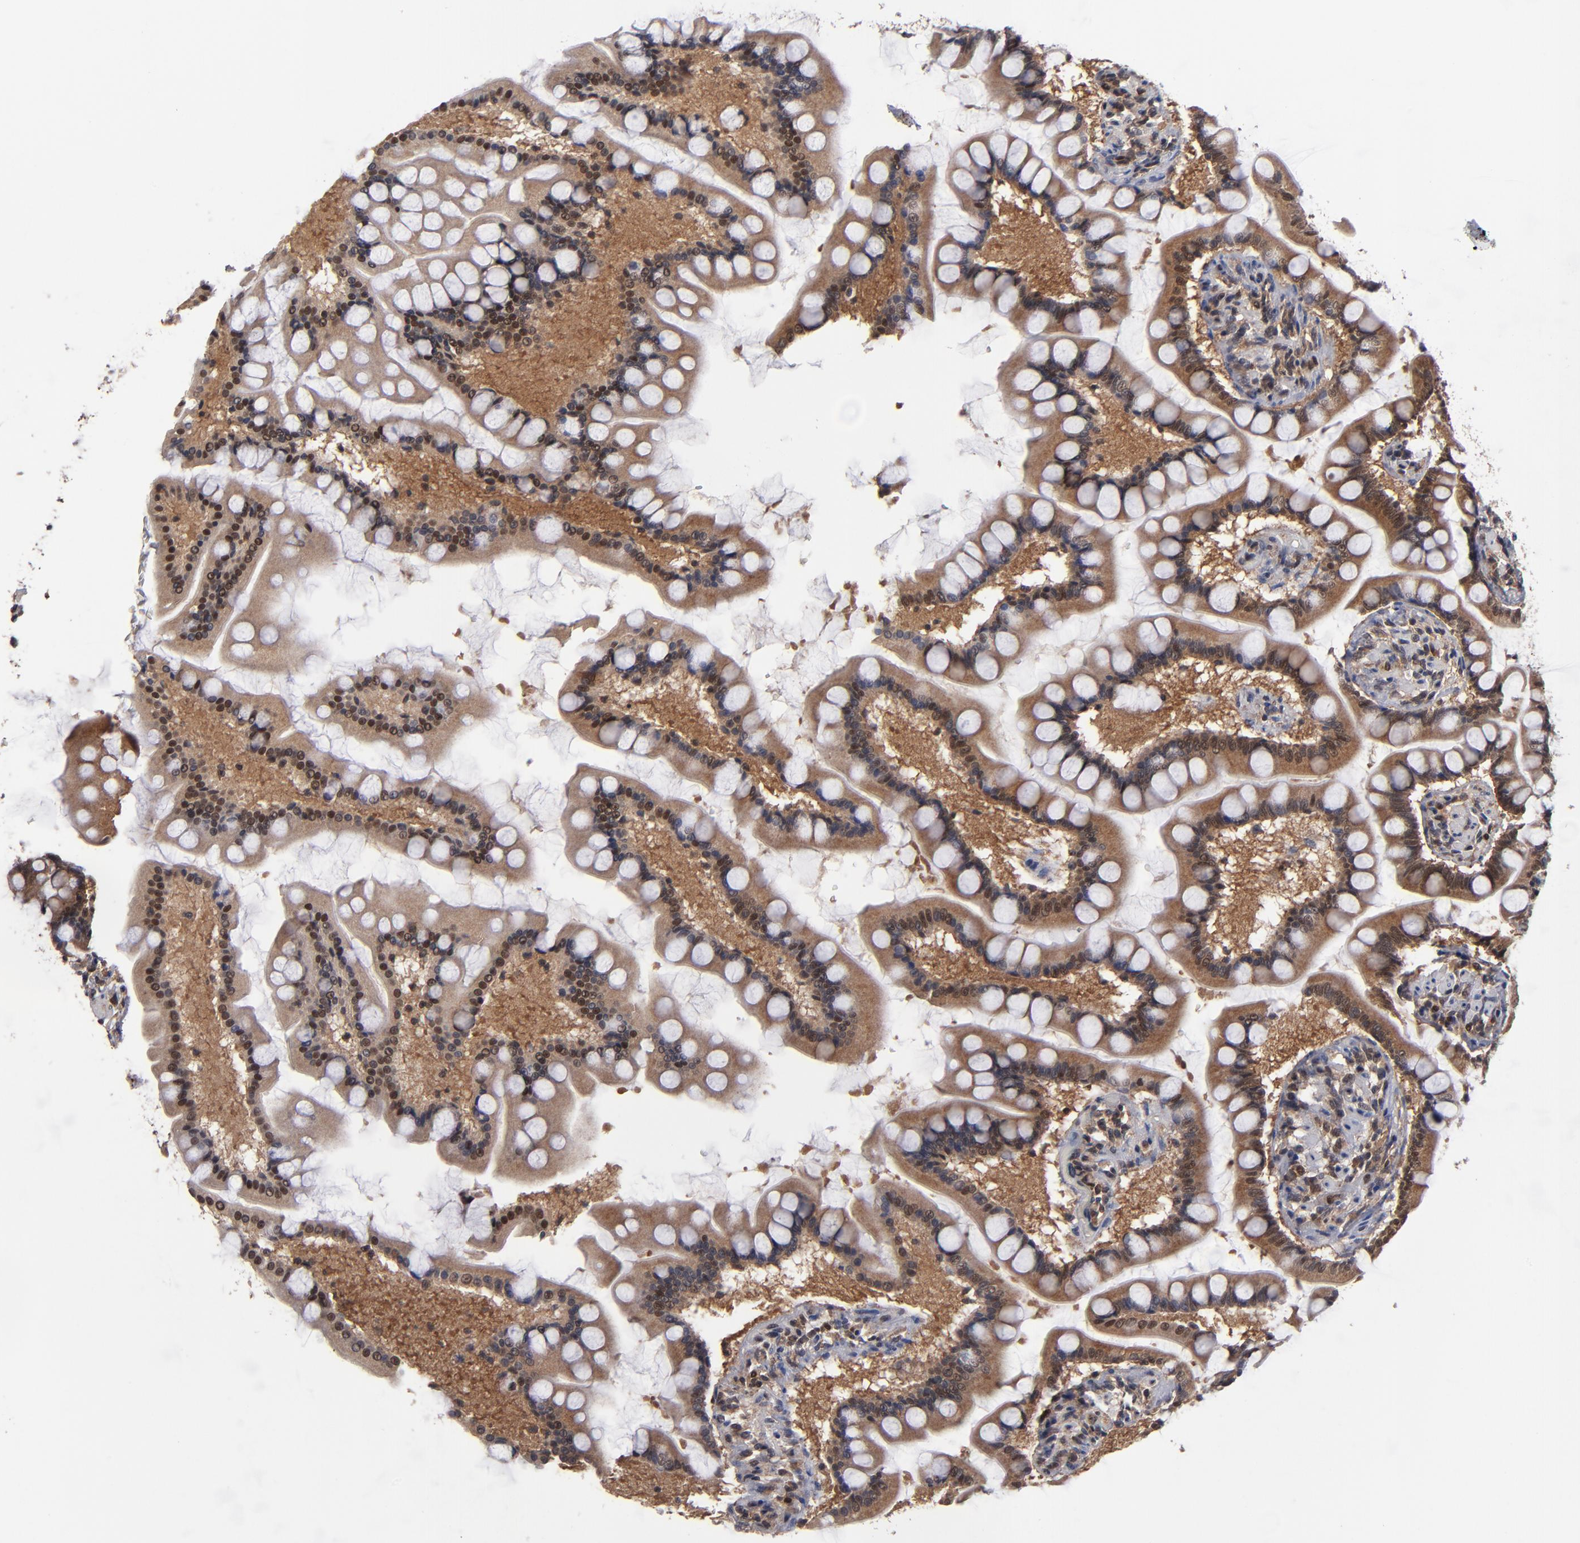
{"staining": {"intensity": "strong", "quantity": ">75%", "location": "cytoplasmic/membranous"}, "tissue": "small intestine", "cell_type": "Glandular cells", "image_type": "normal", "snomed": [{"axis": "morphology", "description": "Normal tissue, NOS"}, {"axis": "topography", "description": "Small intestine"}], "caption": "A brown stain labels strong cytoplasmic/membranous expression of a protein in glandular cells of unremarkable small intestine.", "gene": "ALG13", "patient": {"sex": "male", "age": 41}}